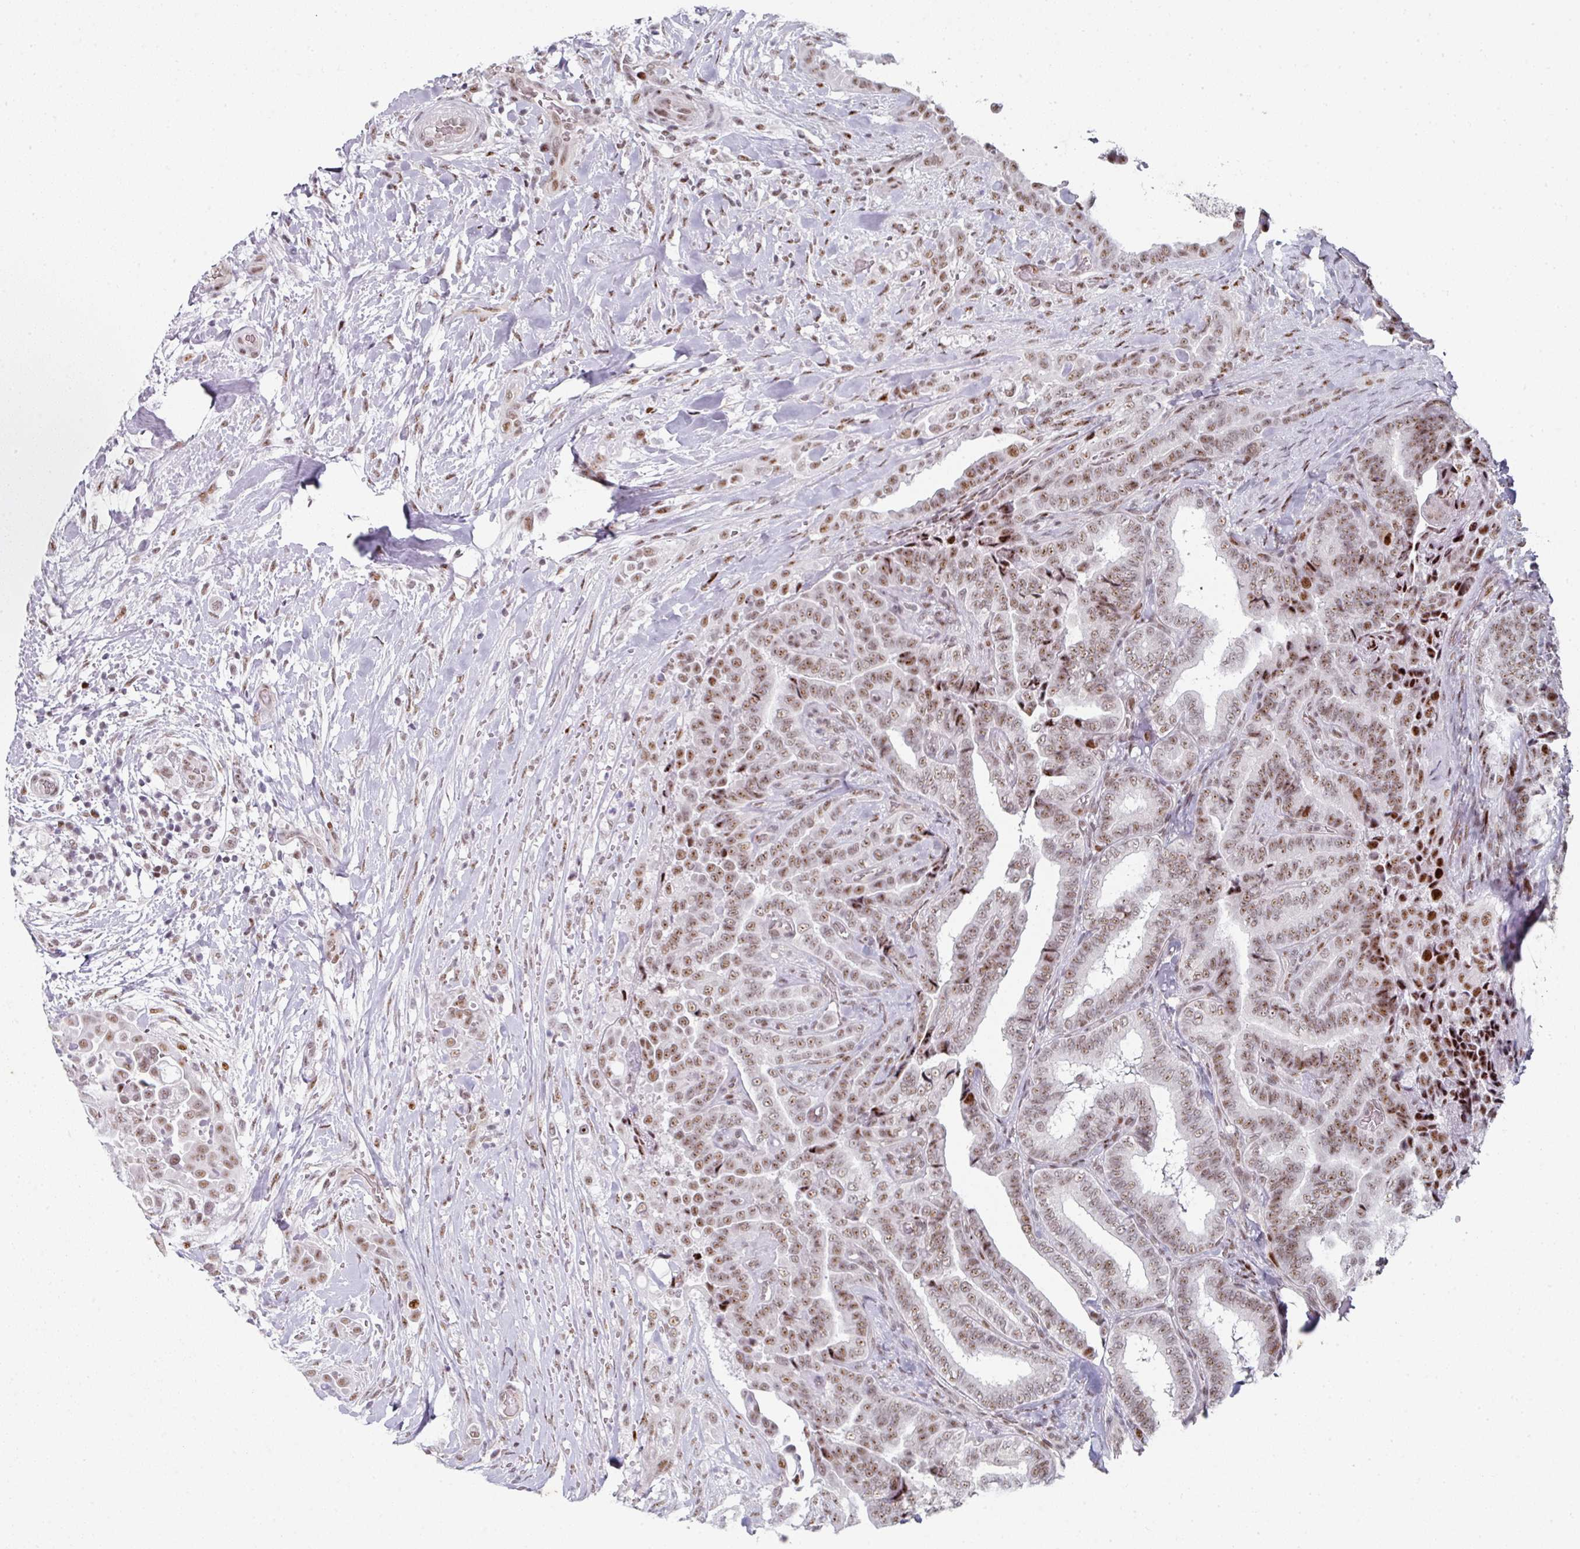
{"staining": {"intensity": "moderate", "quantity": ">75%", "location": "nuclear"}, "tissue": "thyroid cancer", "cell_type": "Tumor cells", "image_type": "cancer", "snomed": [{"axis": "morphology", "description": "Papillary adenocarcinoma, NOS"}, {"axis": "topography", "description": "Thyroid gland"}], "caption": "Immunohistochemistry of thyroid papillary adenocarcinoma shows medium levels of moderate nuclear expression in about >75% of tumor cells.", "gene": "SF3B5", "patient": {"sex": "male", "age": 61}}